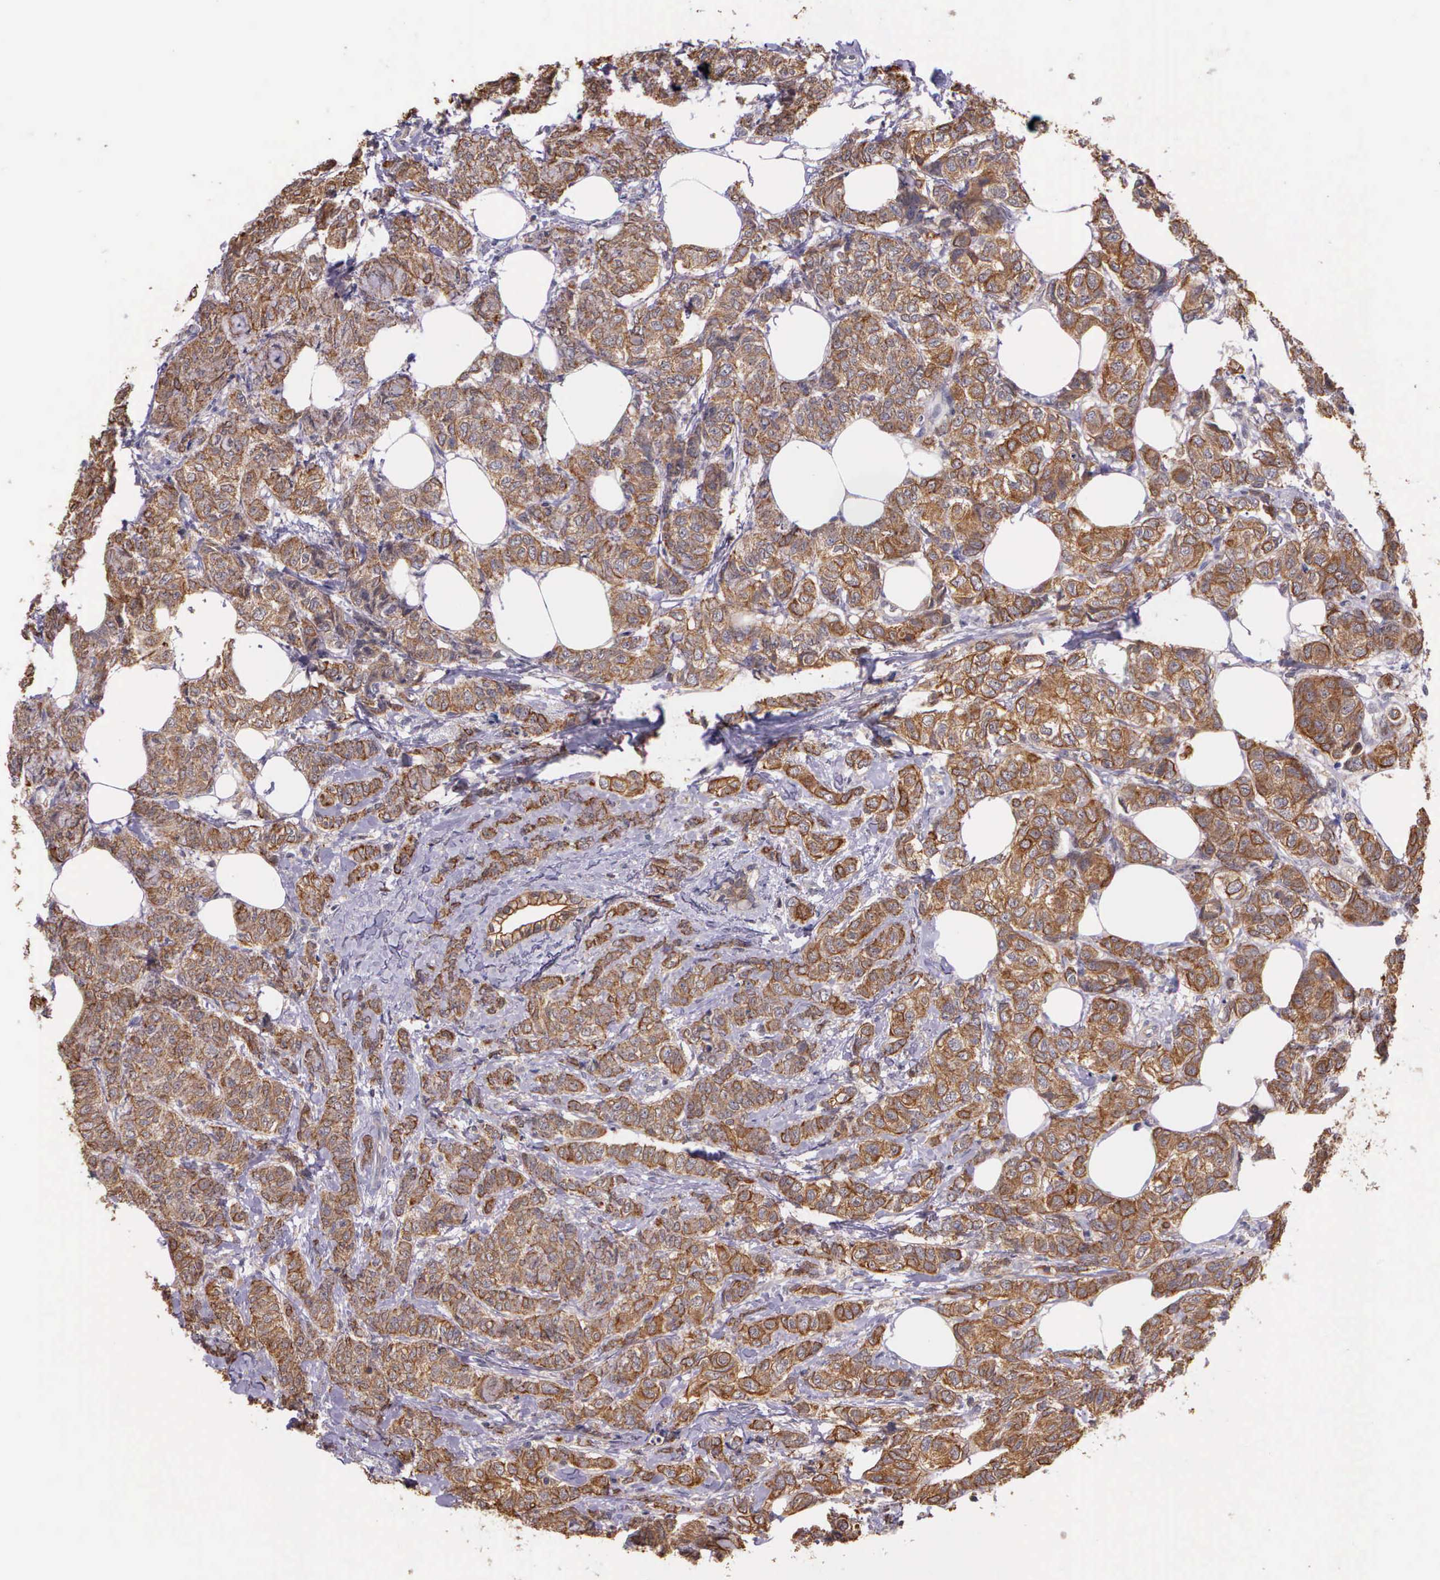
{"staining": {"intensity": "moderate", "quantity": ">75%", "location": "cytoplasmic/membranous"}, "tissue": "breast cancer", "cell_type": "Tumor cells", "image_type": "cancer", "snomed": [{"axis": "morphology", "description": "Lobular carcinoma"}, {"axis": "topography", "description": "Breast"}], "caption": "IHC photomicrograph of neoplastic tissue: human breast lobular carcinoma stained using immunohistochemistry displays medium levels of moderate protein expression localized specifically in the cytoplasmic/membranous of tumor cells, appearing as a cytoplasmic/membranous brown color.", "gene": "IGBP1", "patient": {"sex": "female", "age": 60}}